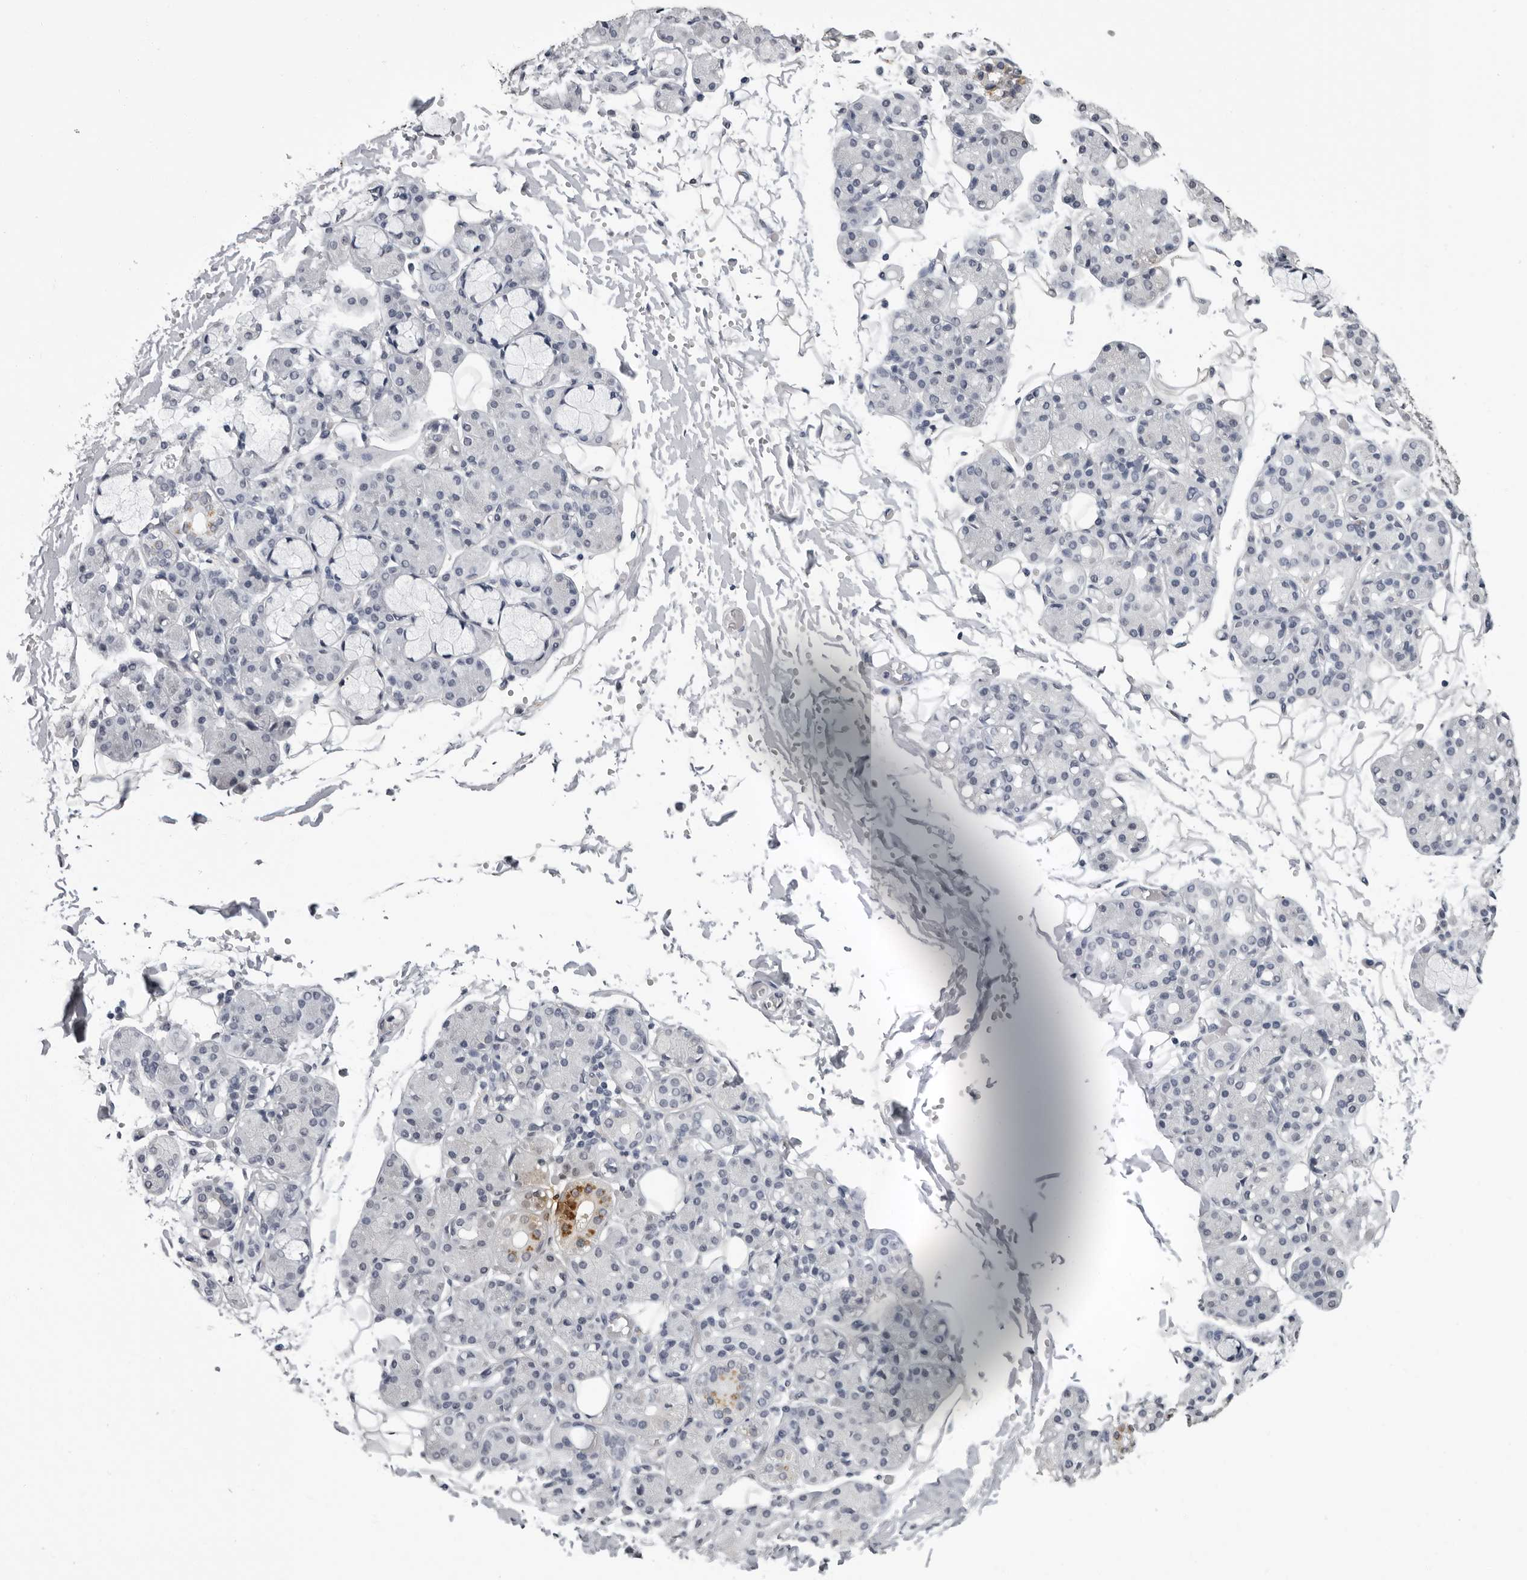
{"staining": {"intensity": "negative", "quantity": "none", "location": "none"}, "tissue": "salivary gland", "cell_type": "Glandular cells", "image_type": "normal", "snomed": [{"axis": "morphology", "description": "Normal tissue, NOS"}, {"axis": "topography", "description": "Salivary gland"}], "caption": "Salivary gland was stained to show a protein in brown. There is no significant expression in glandular cells.", "gene": "HEPACAM", "patient": {"sex": "male", "age": 63}}